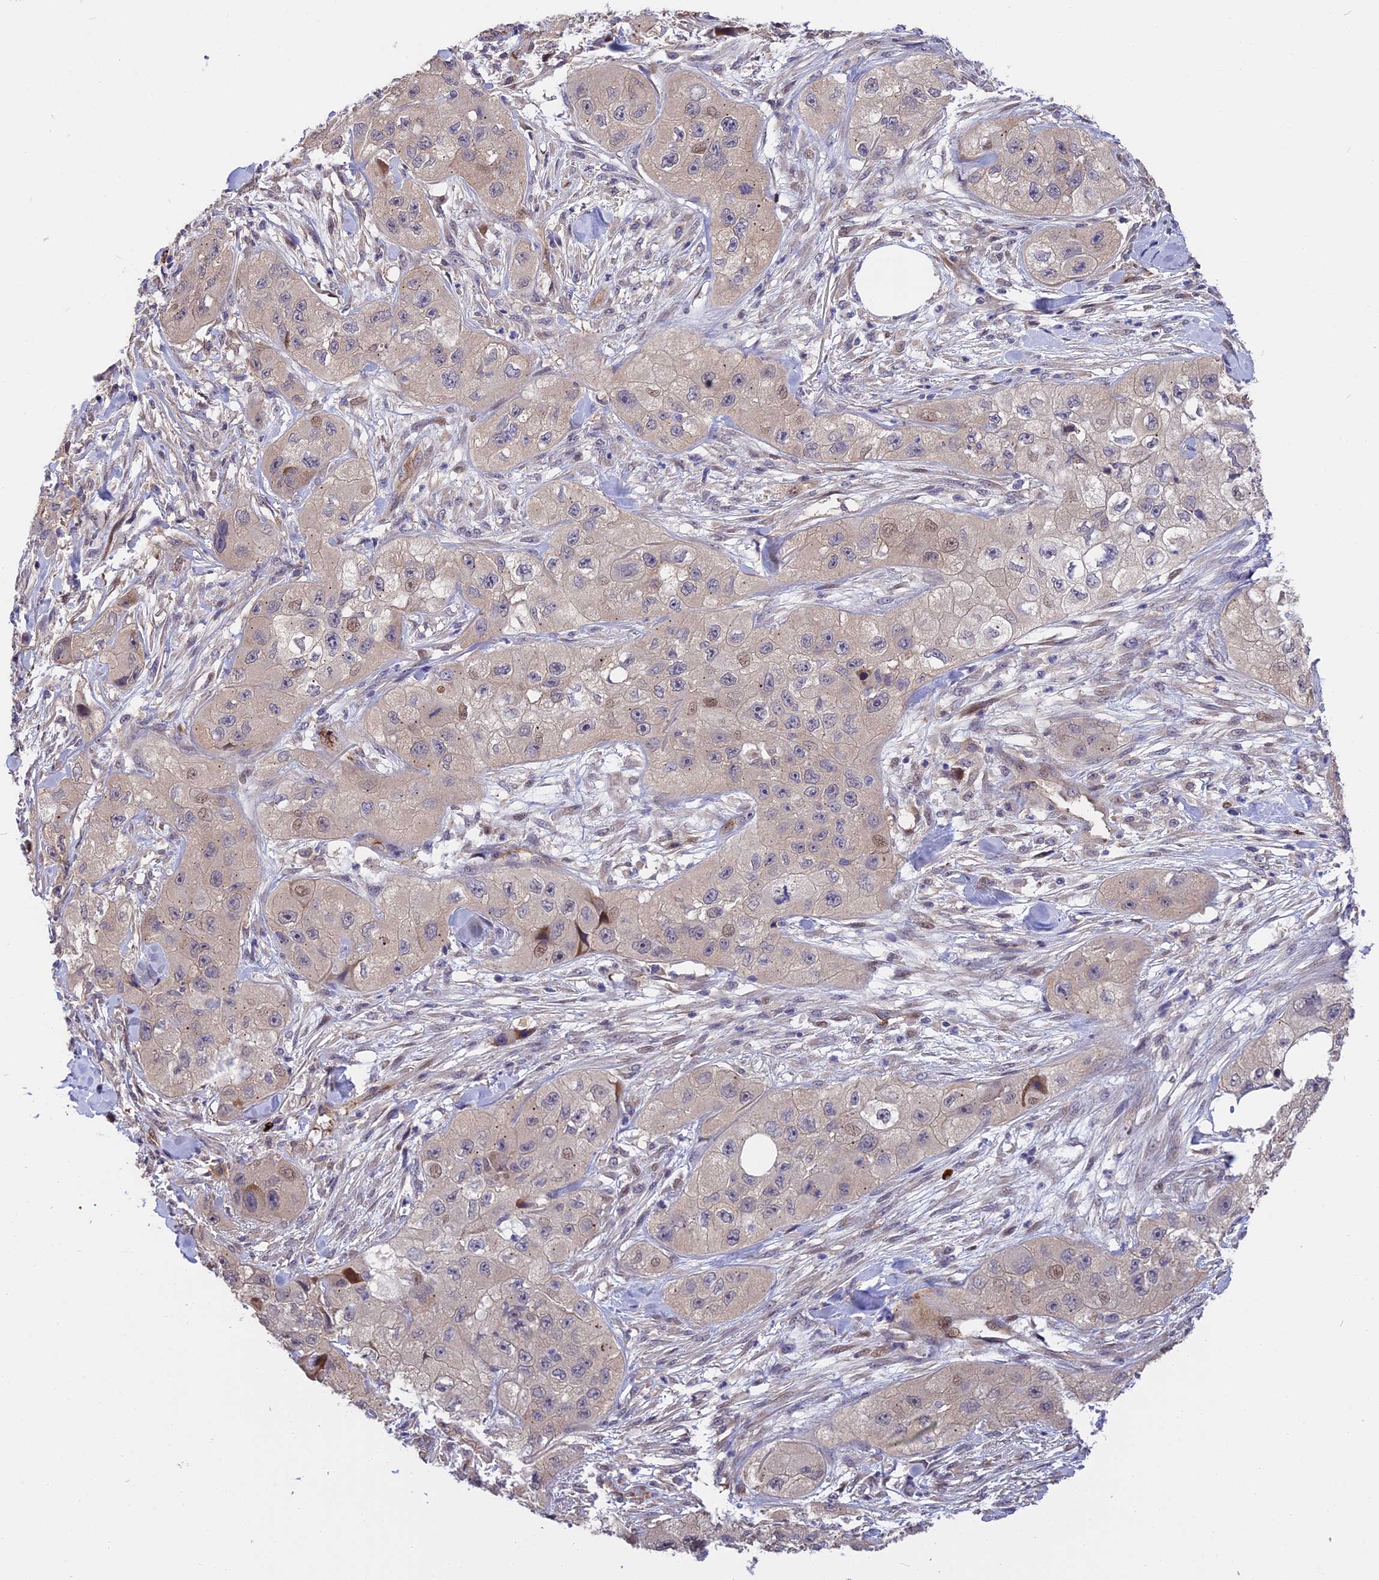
{"staining": {"intensity": "weak", "quantity": "<25%", "location": "nuclear"}, "tissue": "skin cancer", "cell_type": "Tumor cells", "image_type": "cancer", "snomed": [{"axis": "morphology", "description": "Squamous cell carcinoma, NOS"}, {"axis": "topography", "description": "Skin"}, {"axis": "topography", "description": "Subcutis"}], "caption": "The photomicrograph shows no staining of tumor cells in skin squamous cell carcinoma.", "gene": "MFSD2A", "patient": {"sex": "male", "age": 73}}